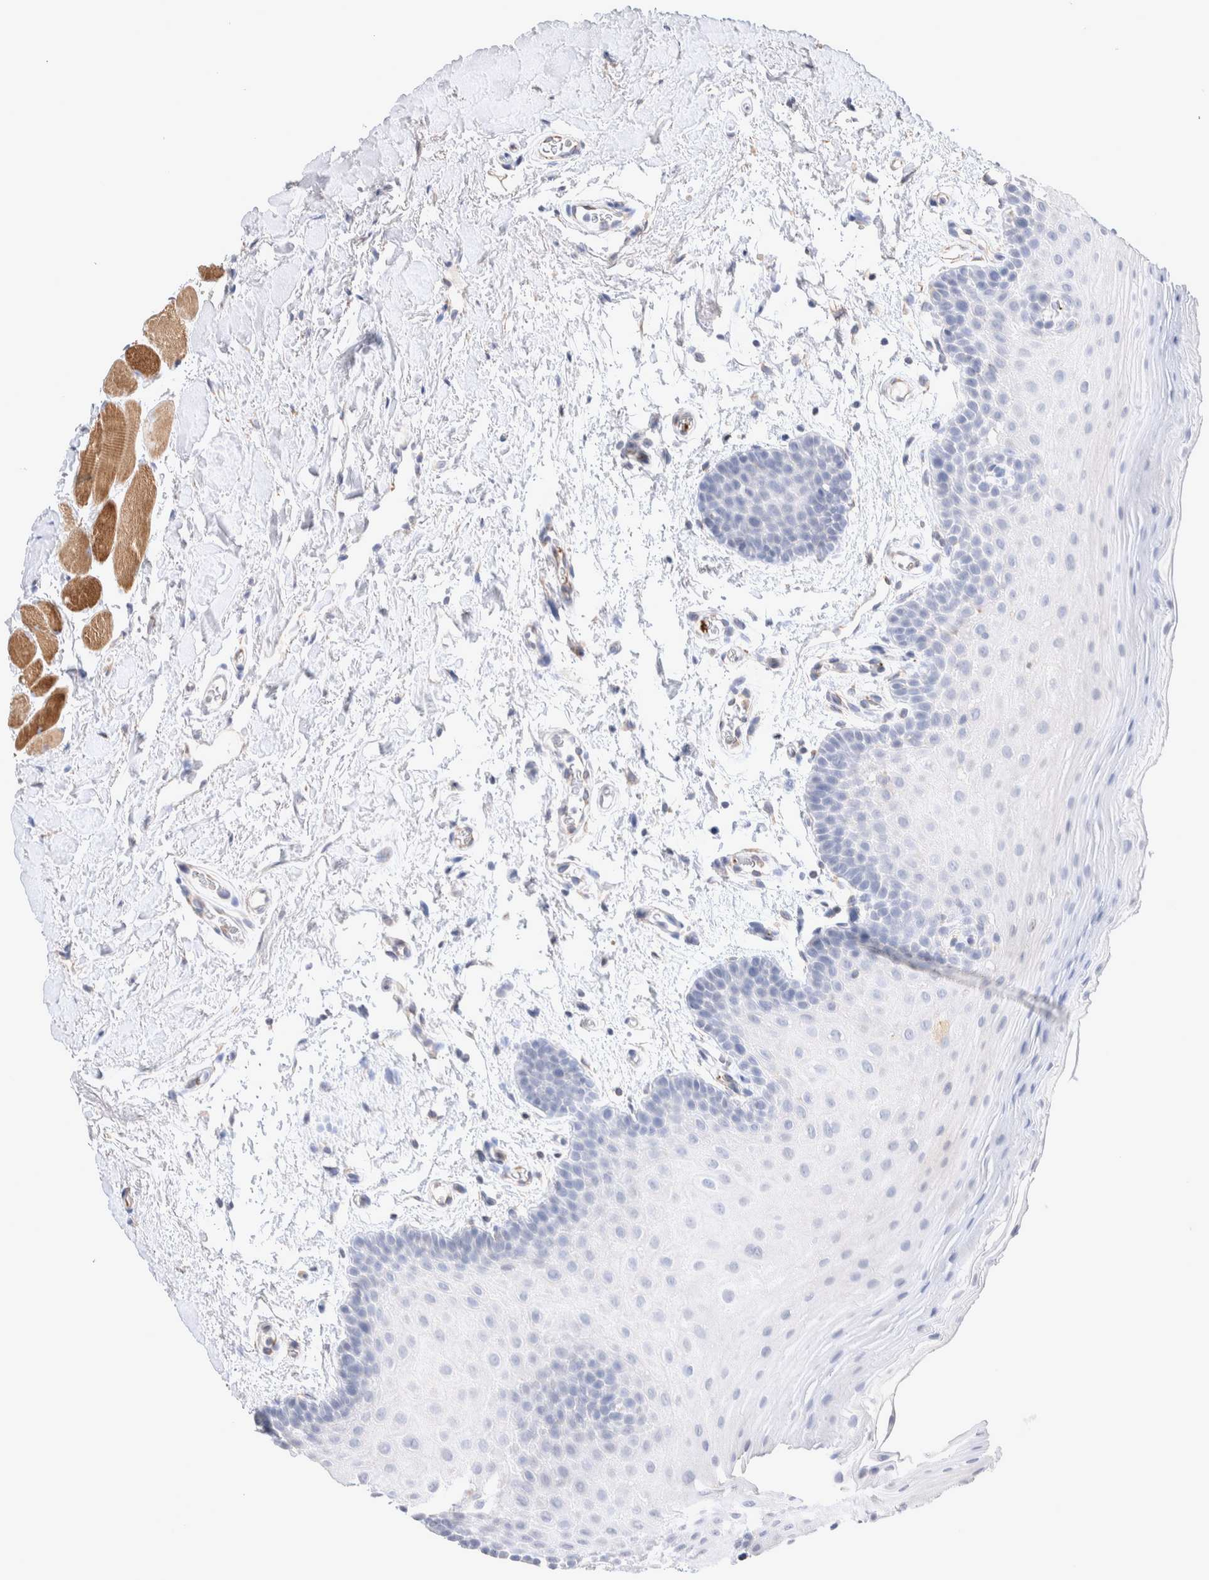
{"staining": {"intensity": "moderate", "quantity": "<25%", "location": "cytoplasmic/membranous"}, "tissue": "oral mucosa", "cell_type": "Squamous epithelial cells", "image_type": "normal", "snomed": [{"axis": "morphology", "description": "Normal tissue, NOS"}, {"axis": "topography", "description": "Oral tissue"}], "caption": "Protein positivity by immunohistochemistry displays moderate cytoplasmic/membranous expression in about <25% of squamous epithelial cells in benign oral mucosa.", "gene": "FFAR2", "patient": {"sex": "male", "age": 62}}